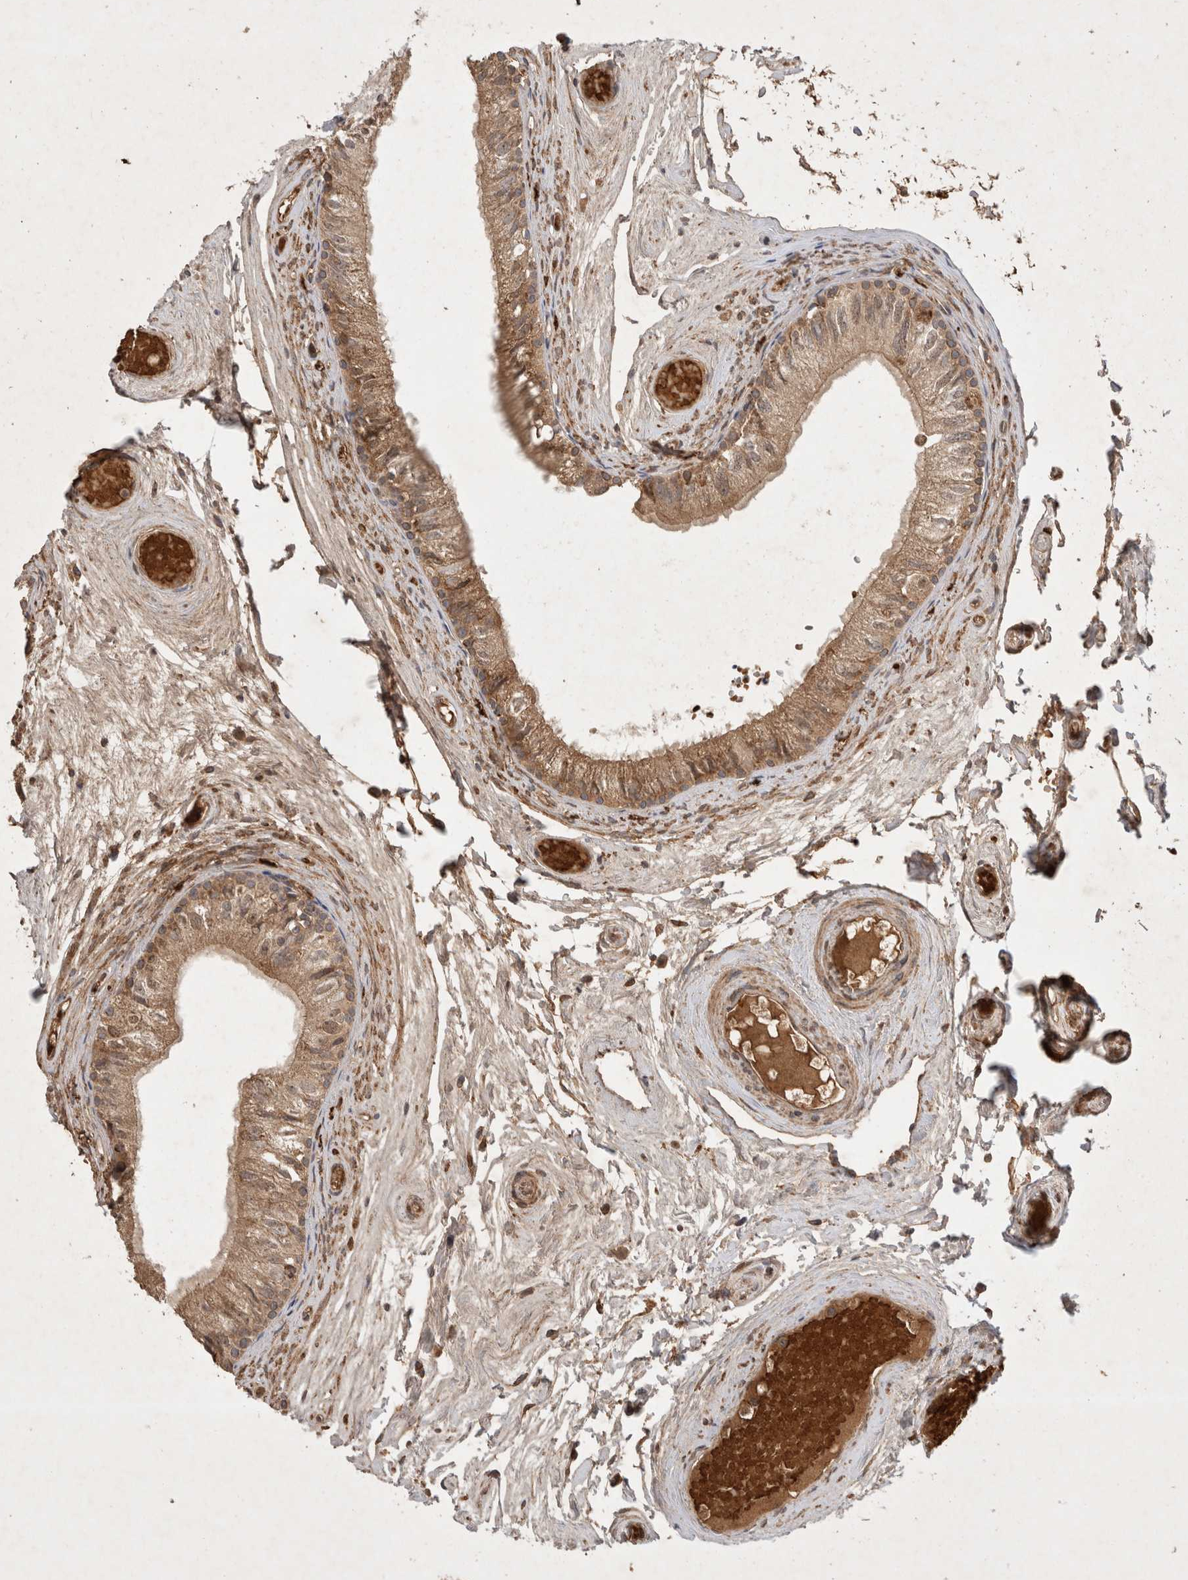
{"staining": {"intensity": "moderate", "quantity": "25%-75%", "location": "cytoplasmic/membranous"}, "tissue": "epididymis", "cell_type": "Glandular cells", "image_type": "normal", "snomed": [{"axis": "morphology", "description": "Normal tissue, NOS"}, {"axis": "topography", "description": "Epididymis"}], "caption": "Brown immunohistochemical staining in unremarkable epididymis reveals moderate cytoplasmic/membranous expression in approximately 25%-75% of glandular cells.", "gene": "FAM221A", "patient": {"sex": "male", "age": 79}}